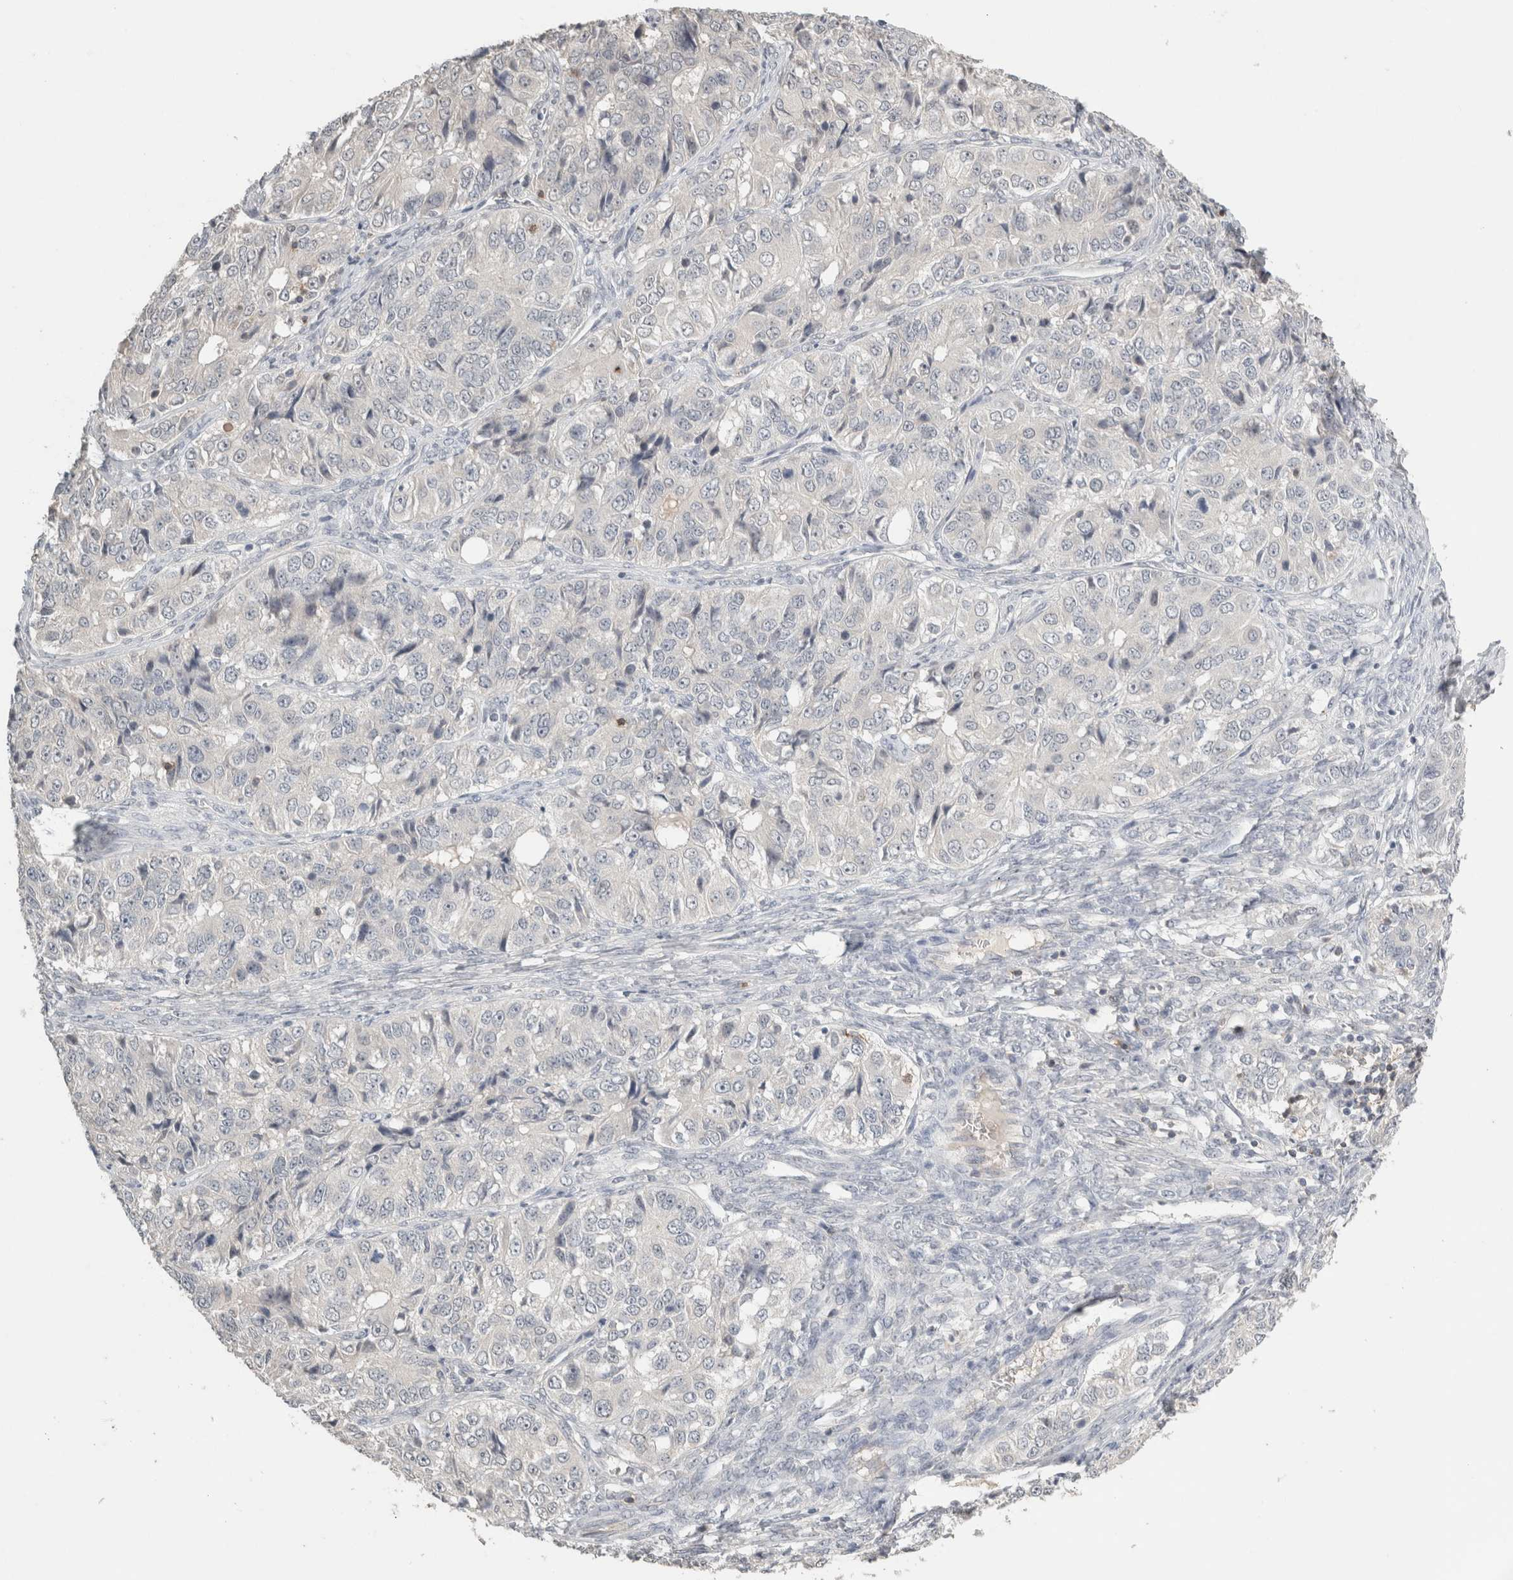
{"staining": {"intensity": "negative", "quantity": "none", "location": "none"}, "tissue": "ovarian cancer", "cell_type": "Tumor cells", "image_type": "cancer", "snomed": [{"axis": "morphology", "description": "Carcinoma, endometroid"}, {"axis": "topography", "description": "Ovary"}], "caption": "There is no significant expression in tumor cells of endometroid carcinoma (ovarian). The staining is performed using DAB brown chromogen with nuclei counter-stained in using hematoxylin.", "gene": "TRAT1", "patient": {"sex": "female", "age": 51}}